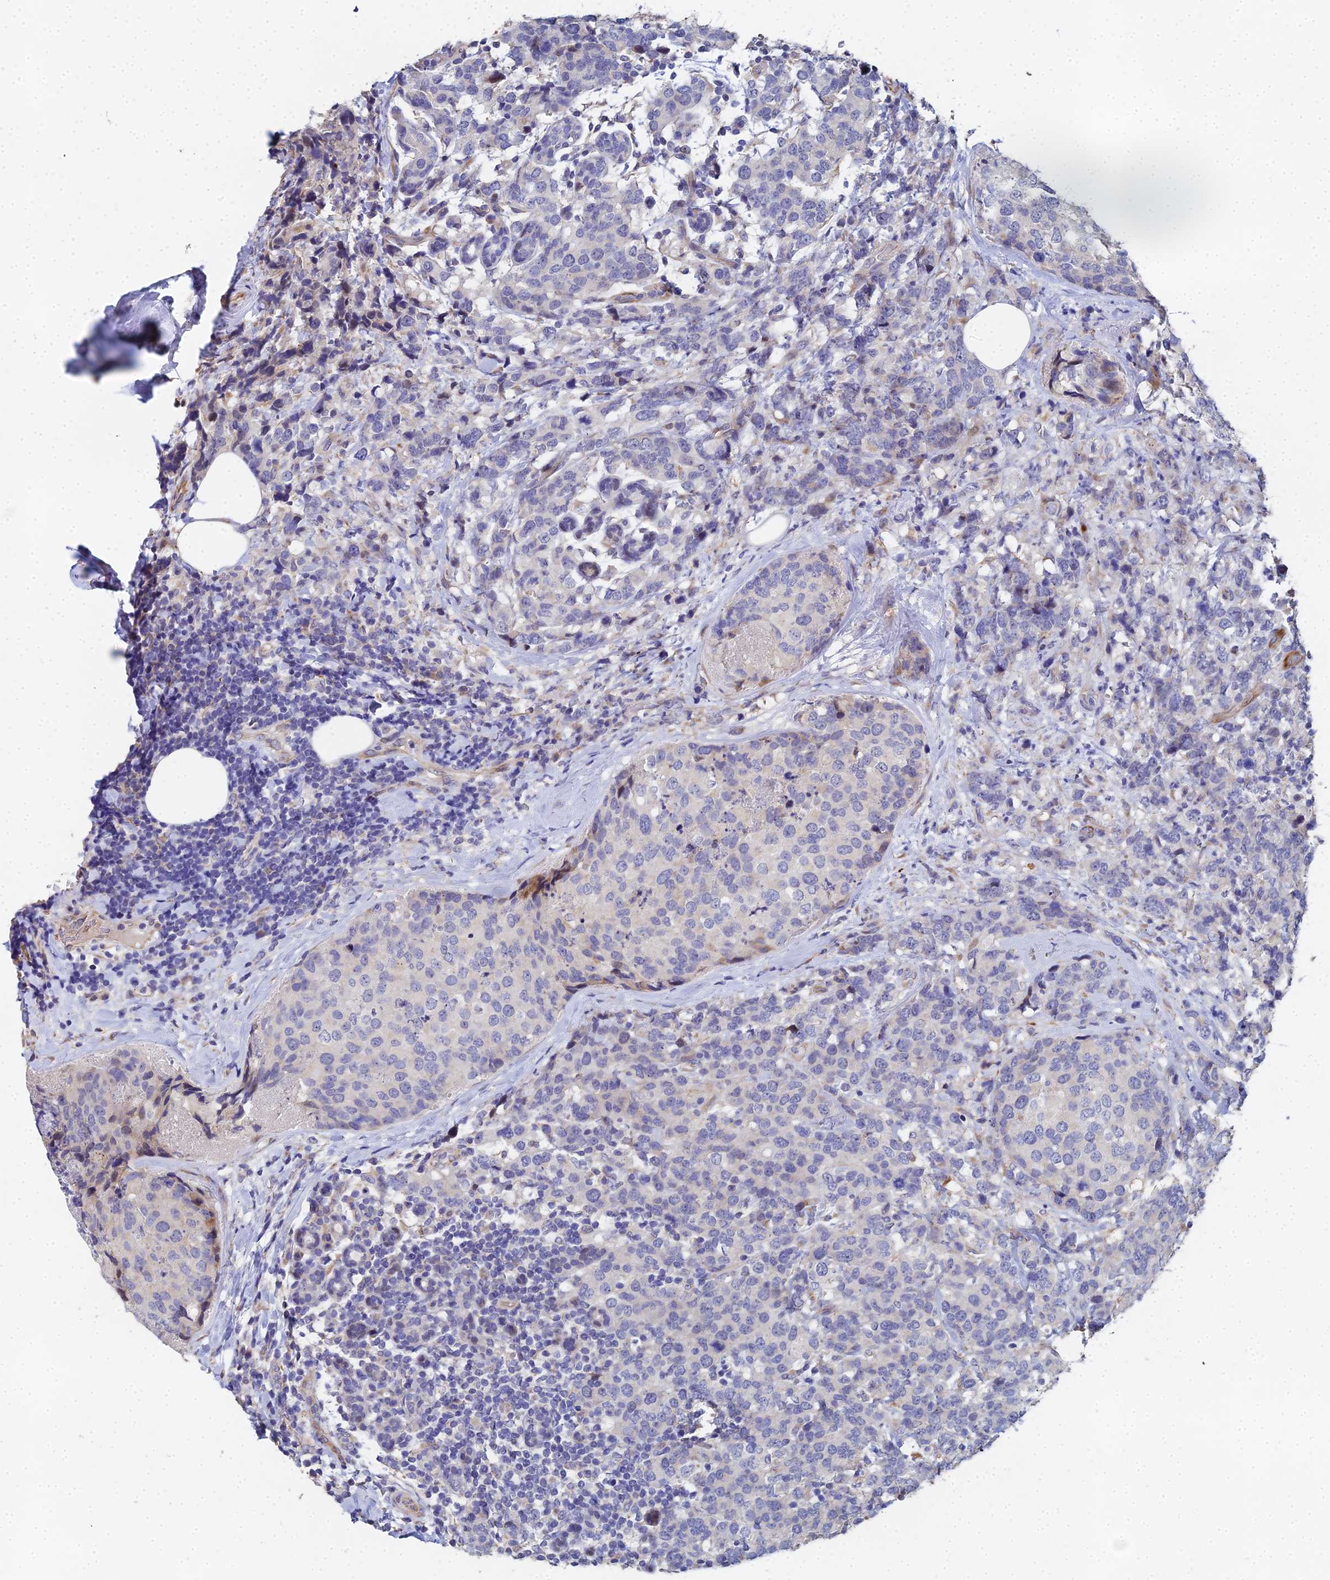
{"staining": {"intensity": "negative", "quantity": "none", "location": "none"}, "tissue": "breast cancer", "cell_type": "Tumor cells", "image_type": "cancer", "snomed": [{"axis": "morphology", "description": "Lobular carcinoma"}, {"axis": "topography", "description": "Breast"}], "caption": "This photomicrograph is of breast lobular carcinoma stained with immunohistochemistry (IHC) to label a protein in brown with the nuclei are counter-stained blue. There is no expression in tumor cells.", "gene": "ENSG00000268674", "patient": {"sex": "female", "age": 59}}